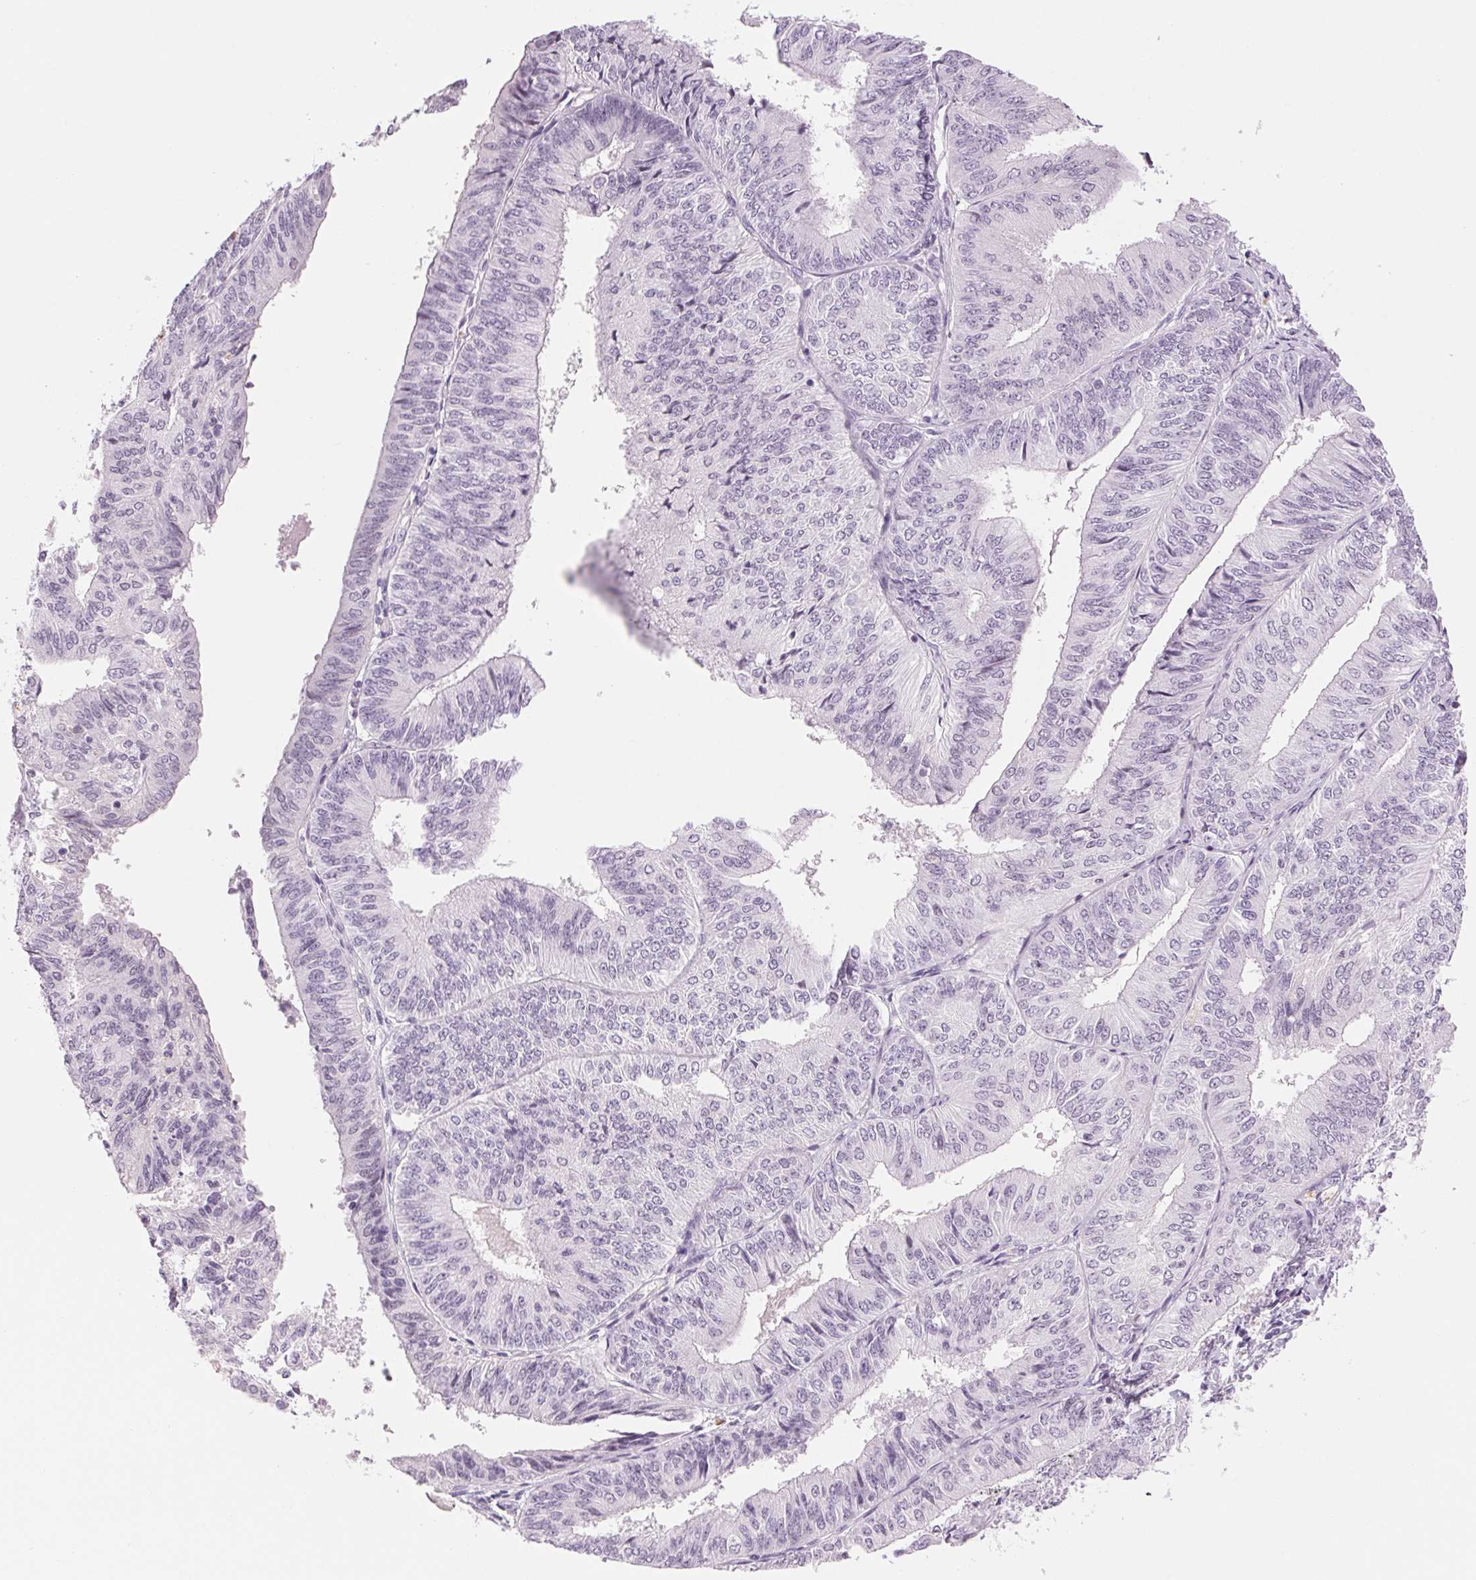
{"staining": {"intensity": "negative", "quantity": "none", "location": "none"}, "tissue": "endometrial cancer", "cell_type": "Tumor cells", "image_type": "cancer", "snomed": [{"axis": "morphology", "description": "Adenocarcinoma, NOS"}, {"axis": "topography", "description": "Endometrium"}], "caption": "The photomicrograph demonstrates no significant positivity in tumor cells of endometrial adenocarcinoma. The staining was performed using DAB to visualize the protein expression in brown, while the nuclei were stained in blue with hematoxylin (Magnification: 20x).", "gene": "MPO", "patient": {"sex": "female", "age": 58}}